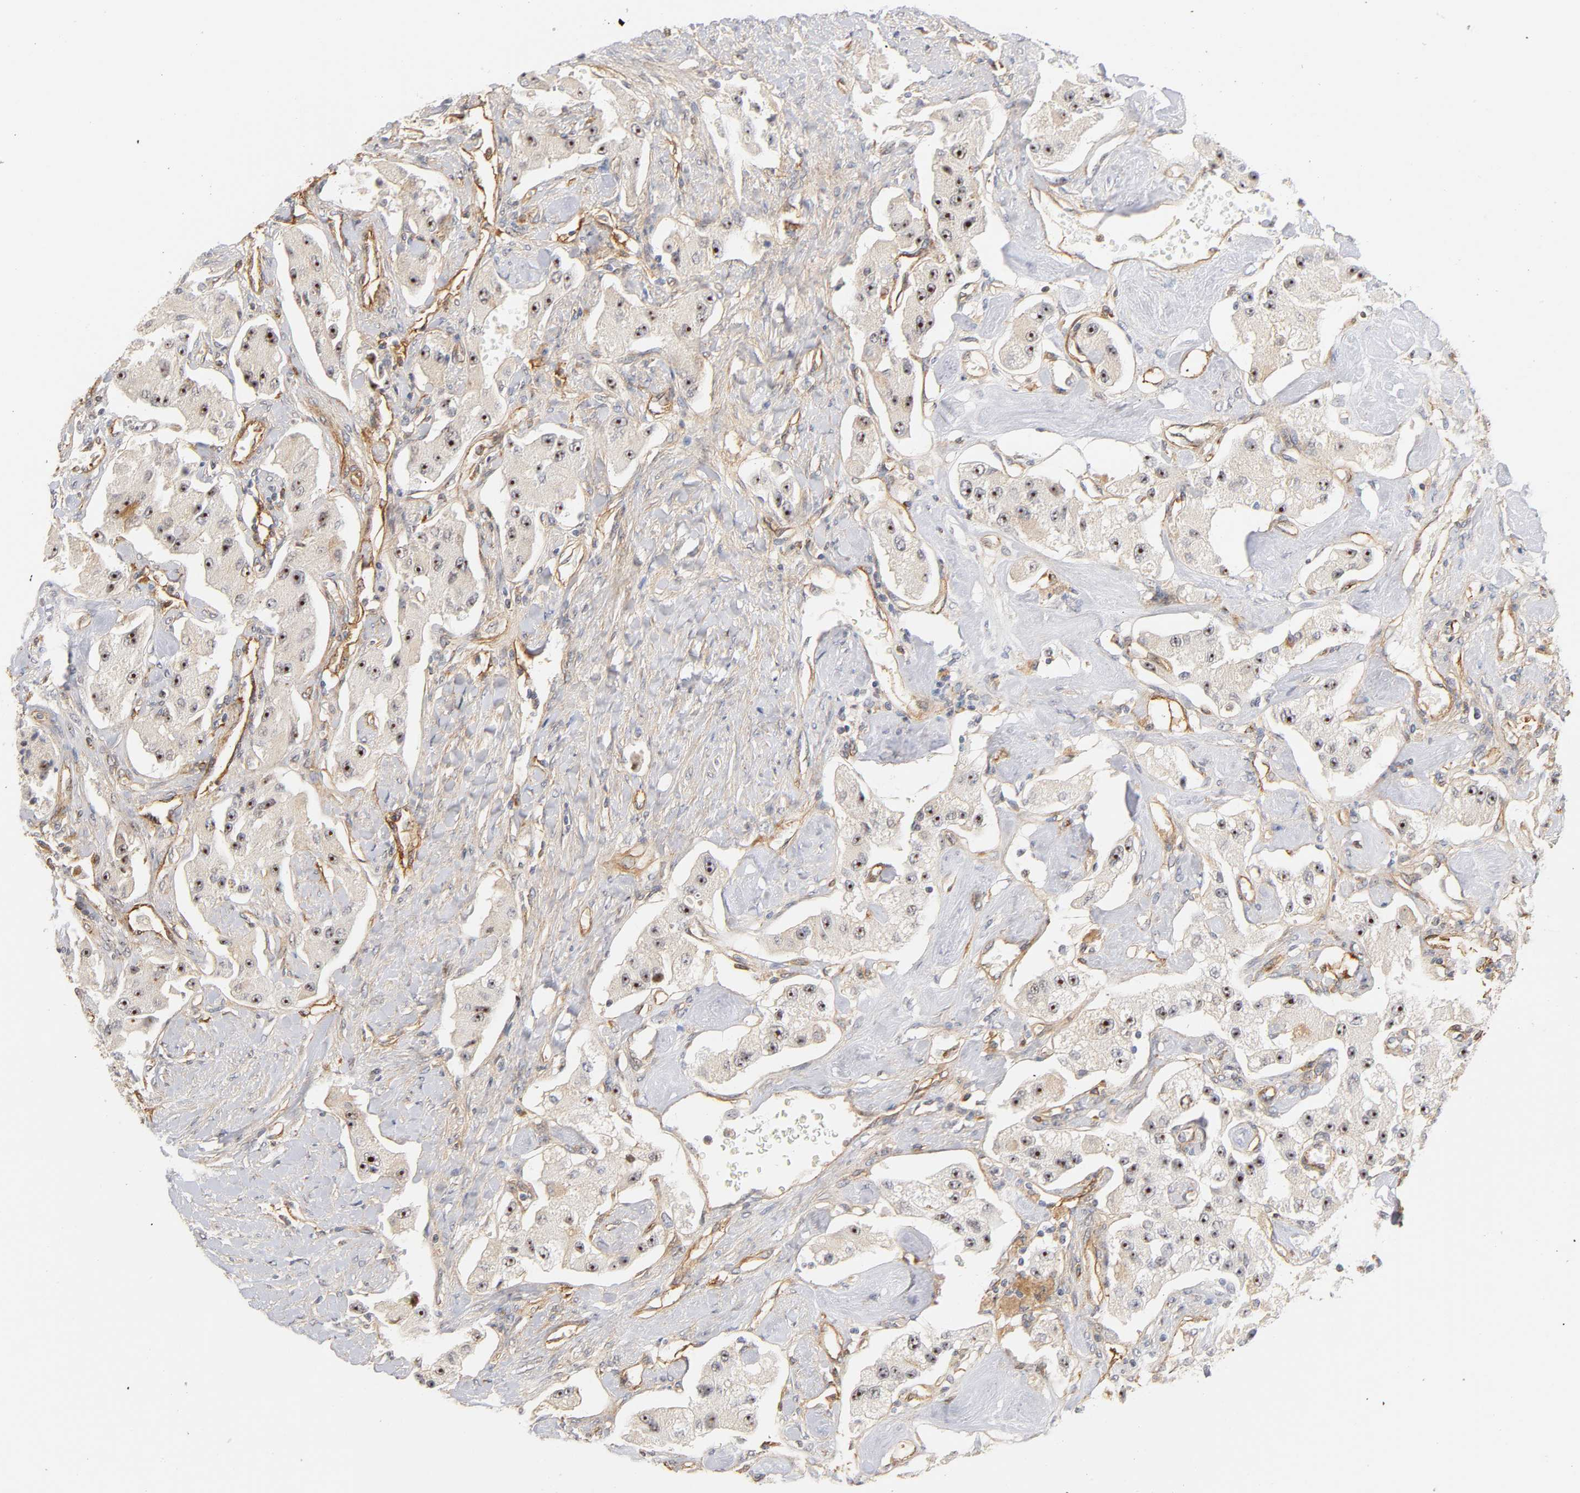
{"staining": {"intensity": "strong", "quantity": ">75%", "location": "cytoplasmic/membranous,nuclear"}, "tissue": "carcinoid", "cell_type": "Tumor cells", "image_type": "cancer", "snomed": [{"axis": "morphology", "description": "Carcinoid, malignant, NOS"}, {"axis": "topography", "description": "Pancreas"}], "caption": "This image exhibits malignant carcinoid stained with IHC to label a protein in brown. The cytoplasmic/membranous and nuclear of tumor cells show strong positivity for the protein. Nuclei are counter-stained blue.", "gene": "PLD1", "patient": {"sex": "male", "age": 41}}